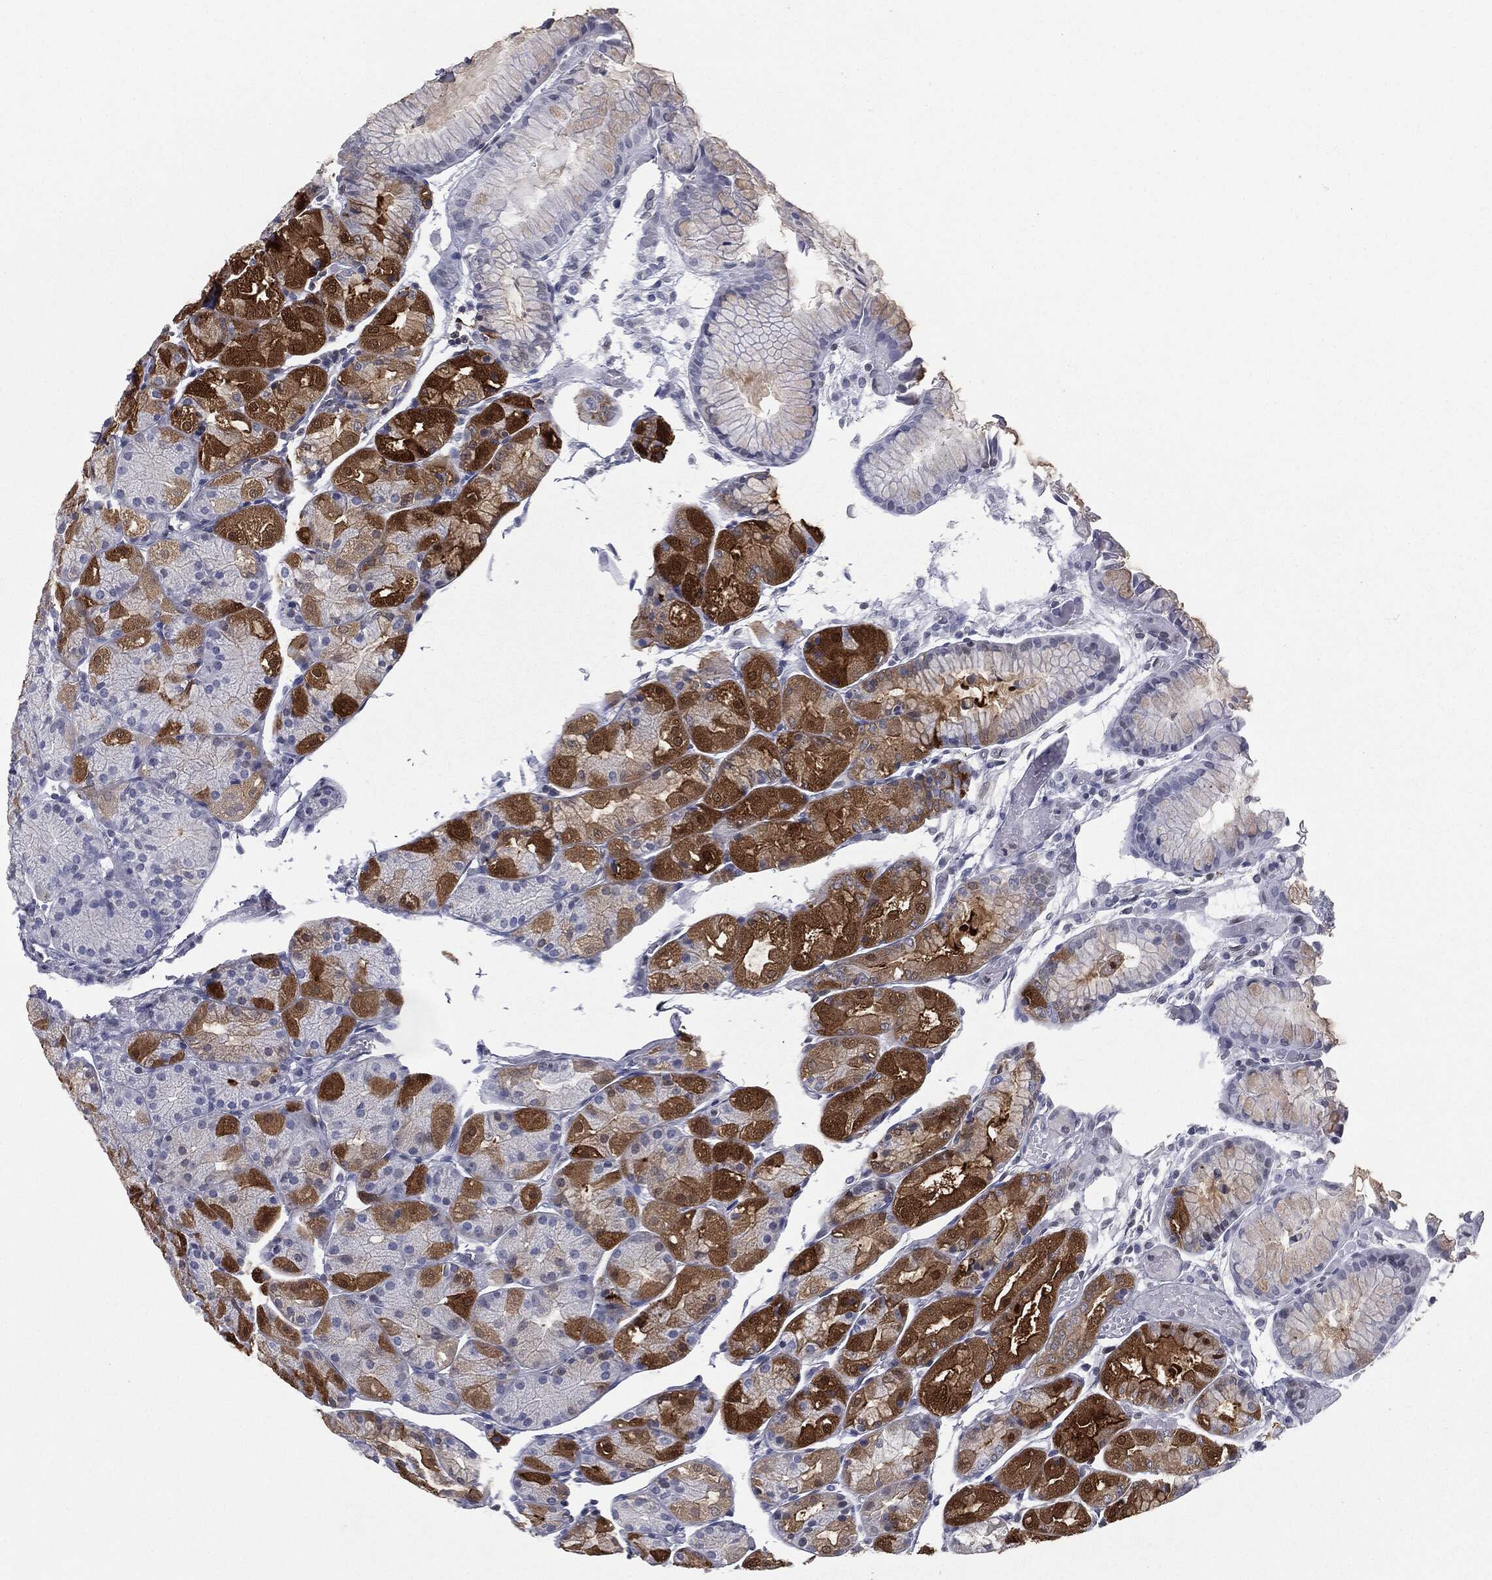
{"staining": {"intensity": "strong", "quantity": "<25%", "location": "cytoplasmic/membranous,nuclear"}, "tissue": "stomach", "cell_type": "Glandular cells", "image_type": "normal", "snomed": [{"axis": "morphology", "description": "Normal tissue, NOS"}, {"axis": "topography", "description": "Stomach, upper"}], "caption": "Protein staining displays strong cytoplasmic/membranous,nuclear staining in approximately <25% of glandular cells in unremarkable stomach. The staining was performed using DAB, with brown indicating positive protein expression. Nuclei are stained blue with hematoxylin.", "gene": "ALDOB", "patient": {"sex": "male", "age": 72}}